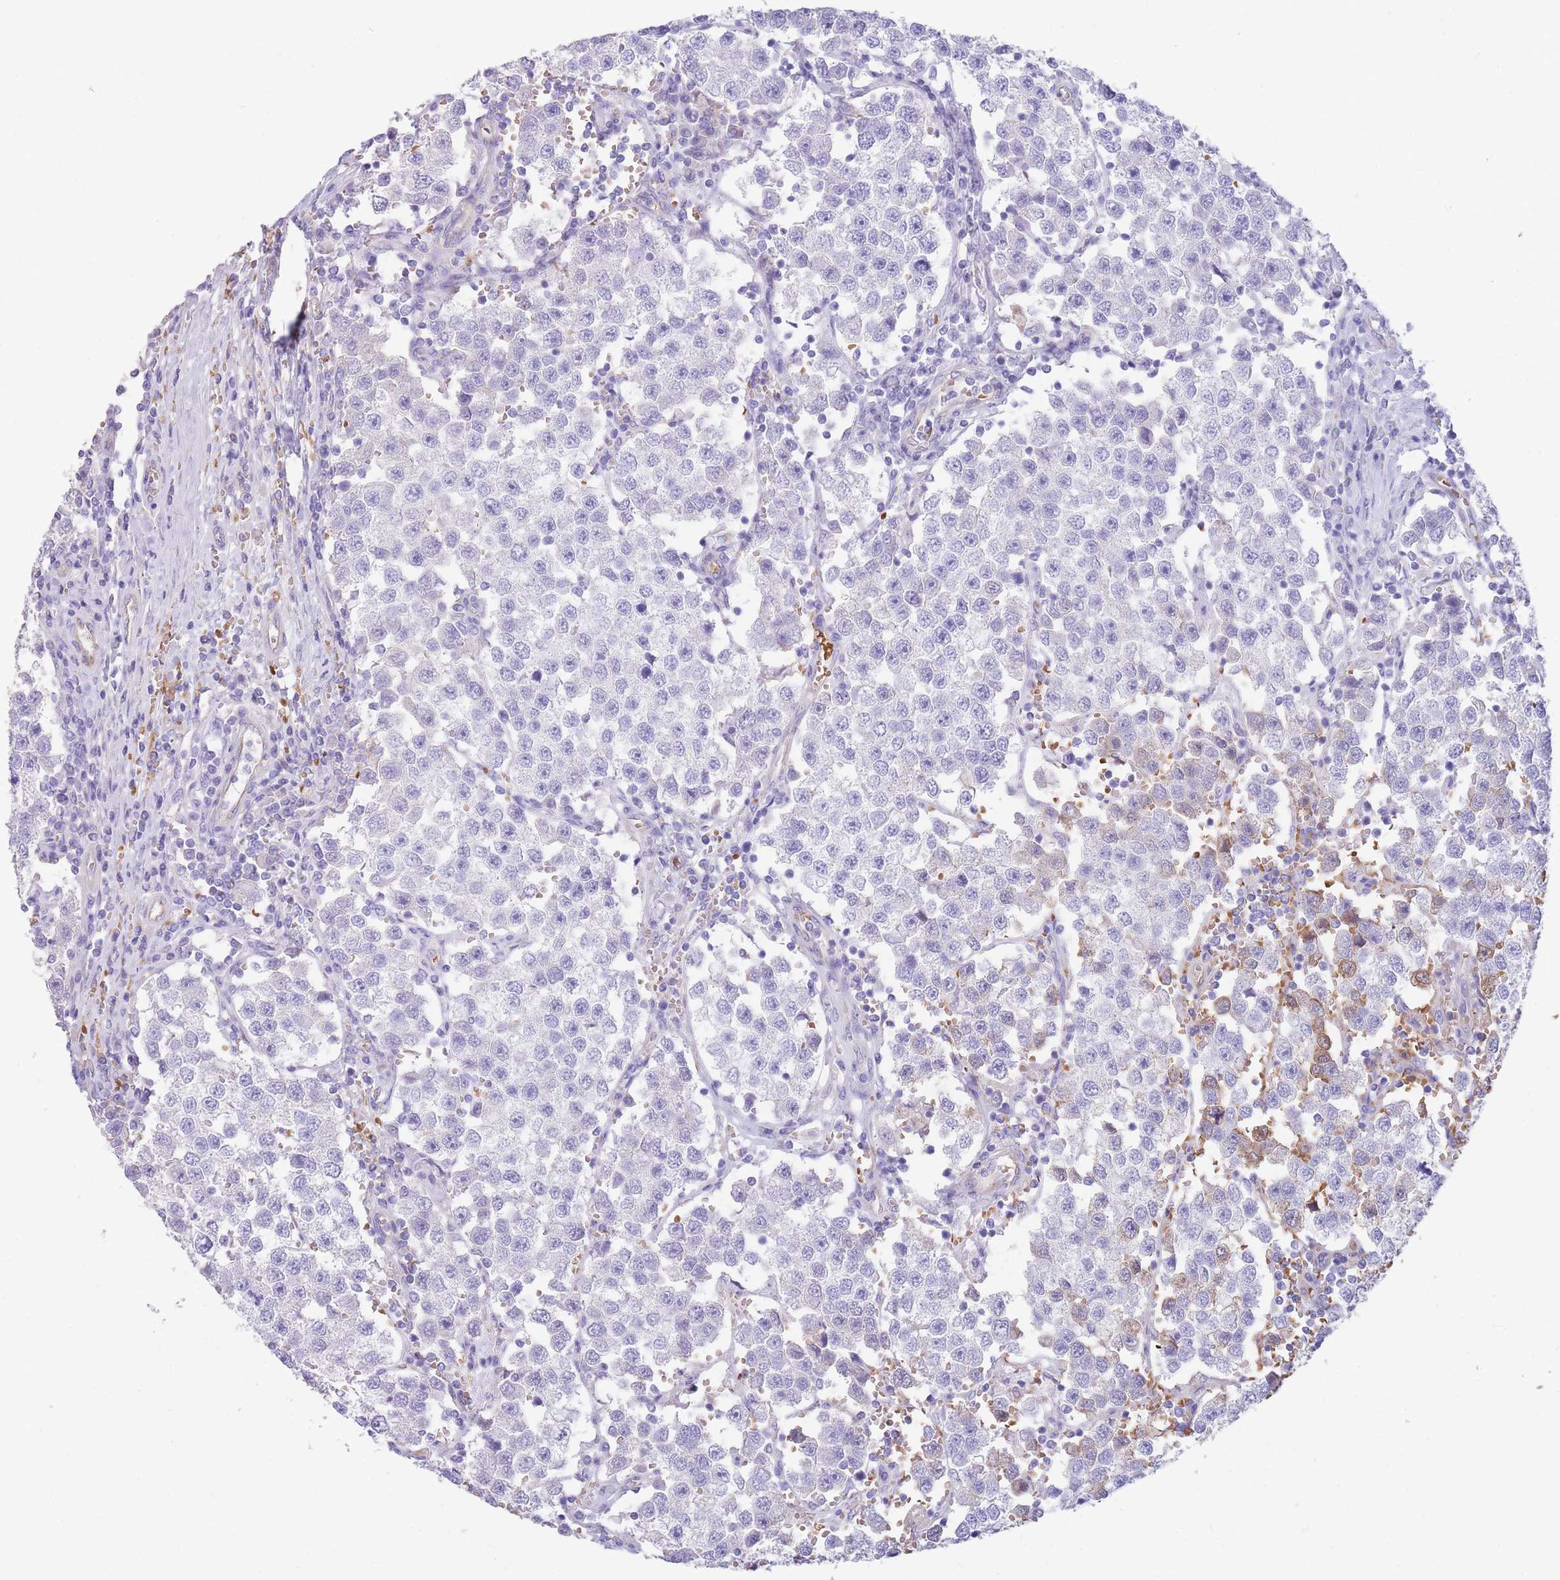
{"staining": {"intensity": "negative", "quantity": "none", "location": "none"}, "tissue": "testis cancer", "cell_type": "Tumor cells", "image_type": "cancer", "snomed": [{"axis": "morphology", "description": "Seminoma, NOS"}, {"axis": "topography", "description": "Testis"}], "caption": "Photomicrograph shows no protein expression in tumor cells of seminoma (testis) tissue. (DAB immunohistochemistry visualized using brightfield microscopy, high magnification).", "gene": "ANKRD53", "patient": {"sex": "male", "age": 37}}